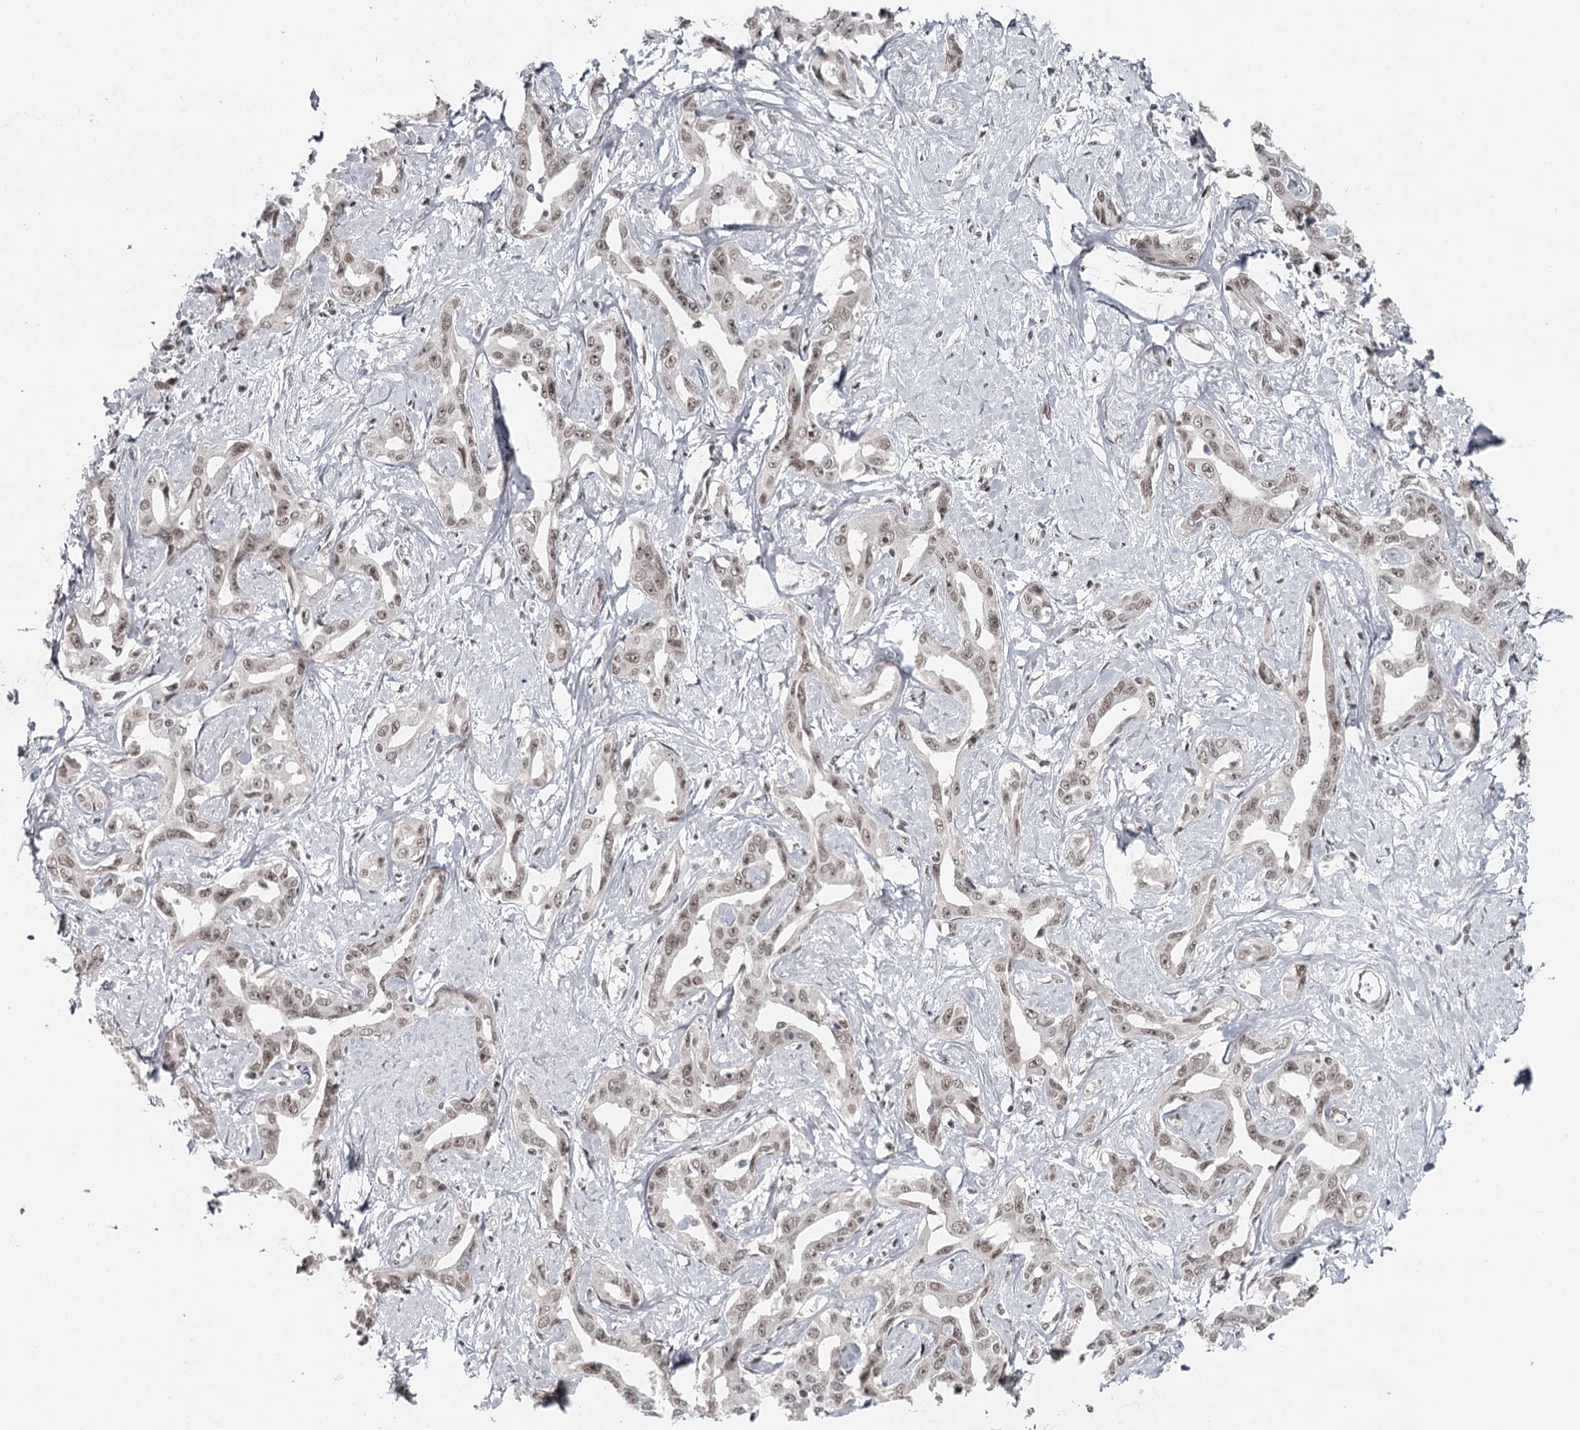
{"staining": {"intensity": "weak", "quantity": ">75%", "location": "nuclear"}, "tissue": "liver cancer", "cell_type": "Tumor cells", "image_type": "cancer", "snomed": [{"axis": "morphology", "description": "Cholangiocarcinoma"}, {"axis": "topography", "description": "Liver"}], "caption": "IHC staining of liver cancer, which demonstrates low levels of weak nuclear positivity in approximately >75% of tumor cells indicating weak nuclear protein positivity. The staining was performed using DAB (brown) for protein detection and nuclei were counterstained in hematoxylin (blue).", "gene": "FAM13C", "patient": {"sex": "male", "age": 59}}